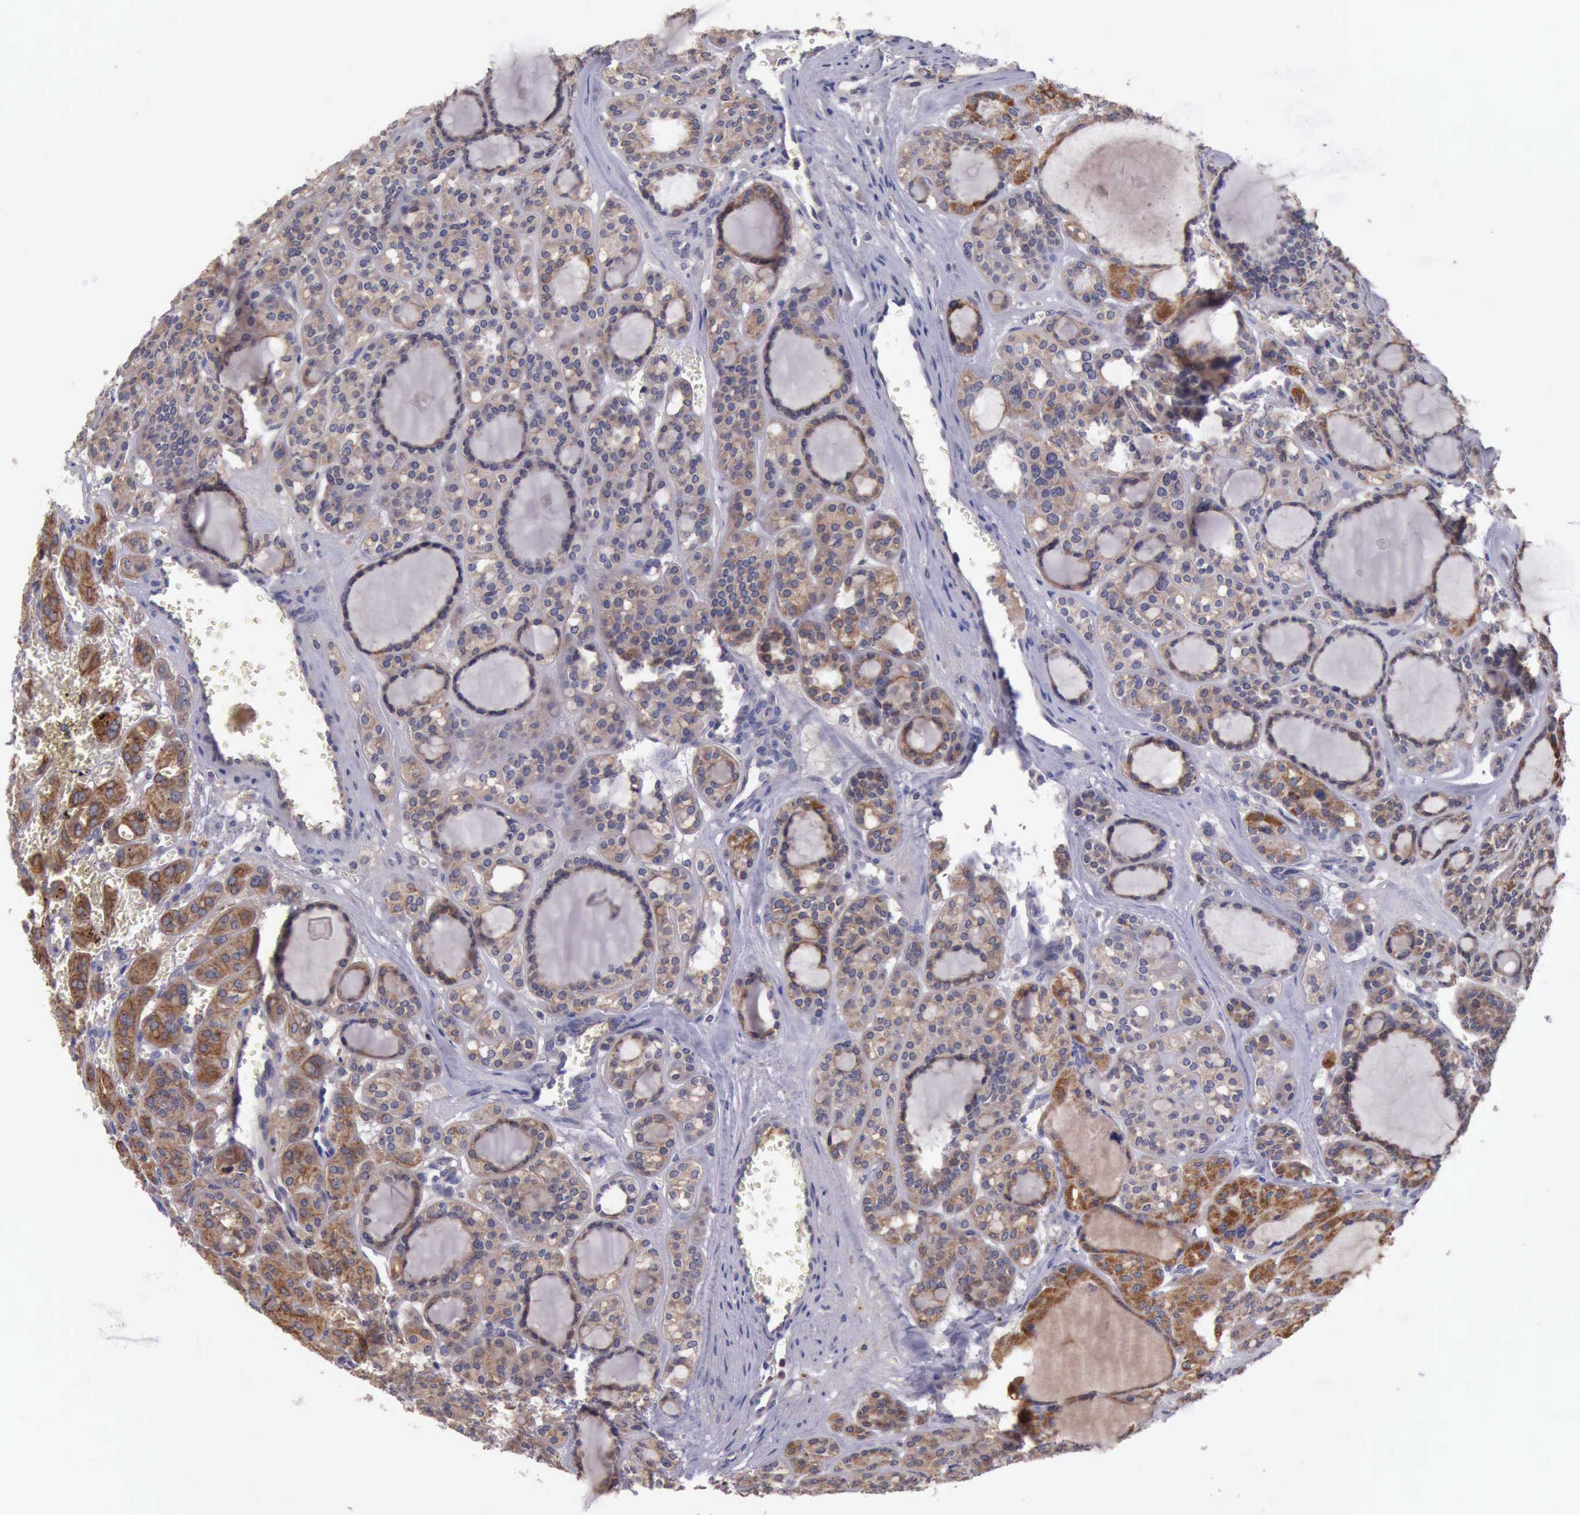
{"staining": {"intensity": "weak", "quantity": ">75%", "location": "cytoplasmic/membranous"}, "tissue": "thyroid cancer", "cell_type": "Tumor cells", "image_type": "cancer", "snomed": [{"axis": "morphology", "description": "Follicular adenoma carcinoma, NOS"}, {"axis": "topography", "description": "Thyroid gland"}], "caption": "Immunohistochemistry (IHC) (DAB (3,3'-diaminobenzidine)) staining of thyroid cancer (follicular adenoma carcinoma) exhibits weak cytoplasmic/membranous protein expression in about >75% of tumor cells. (IHC, brightfield microscopy, high magnification).", "gene": "RAB39B", "patient": {"sex": "female", "age": 71}}